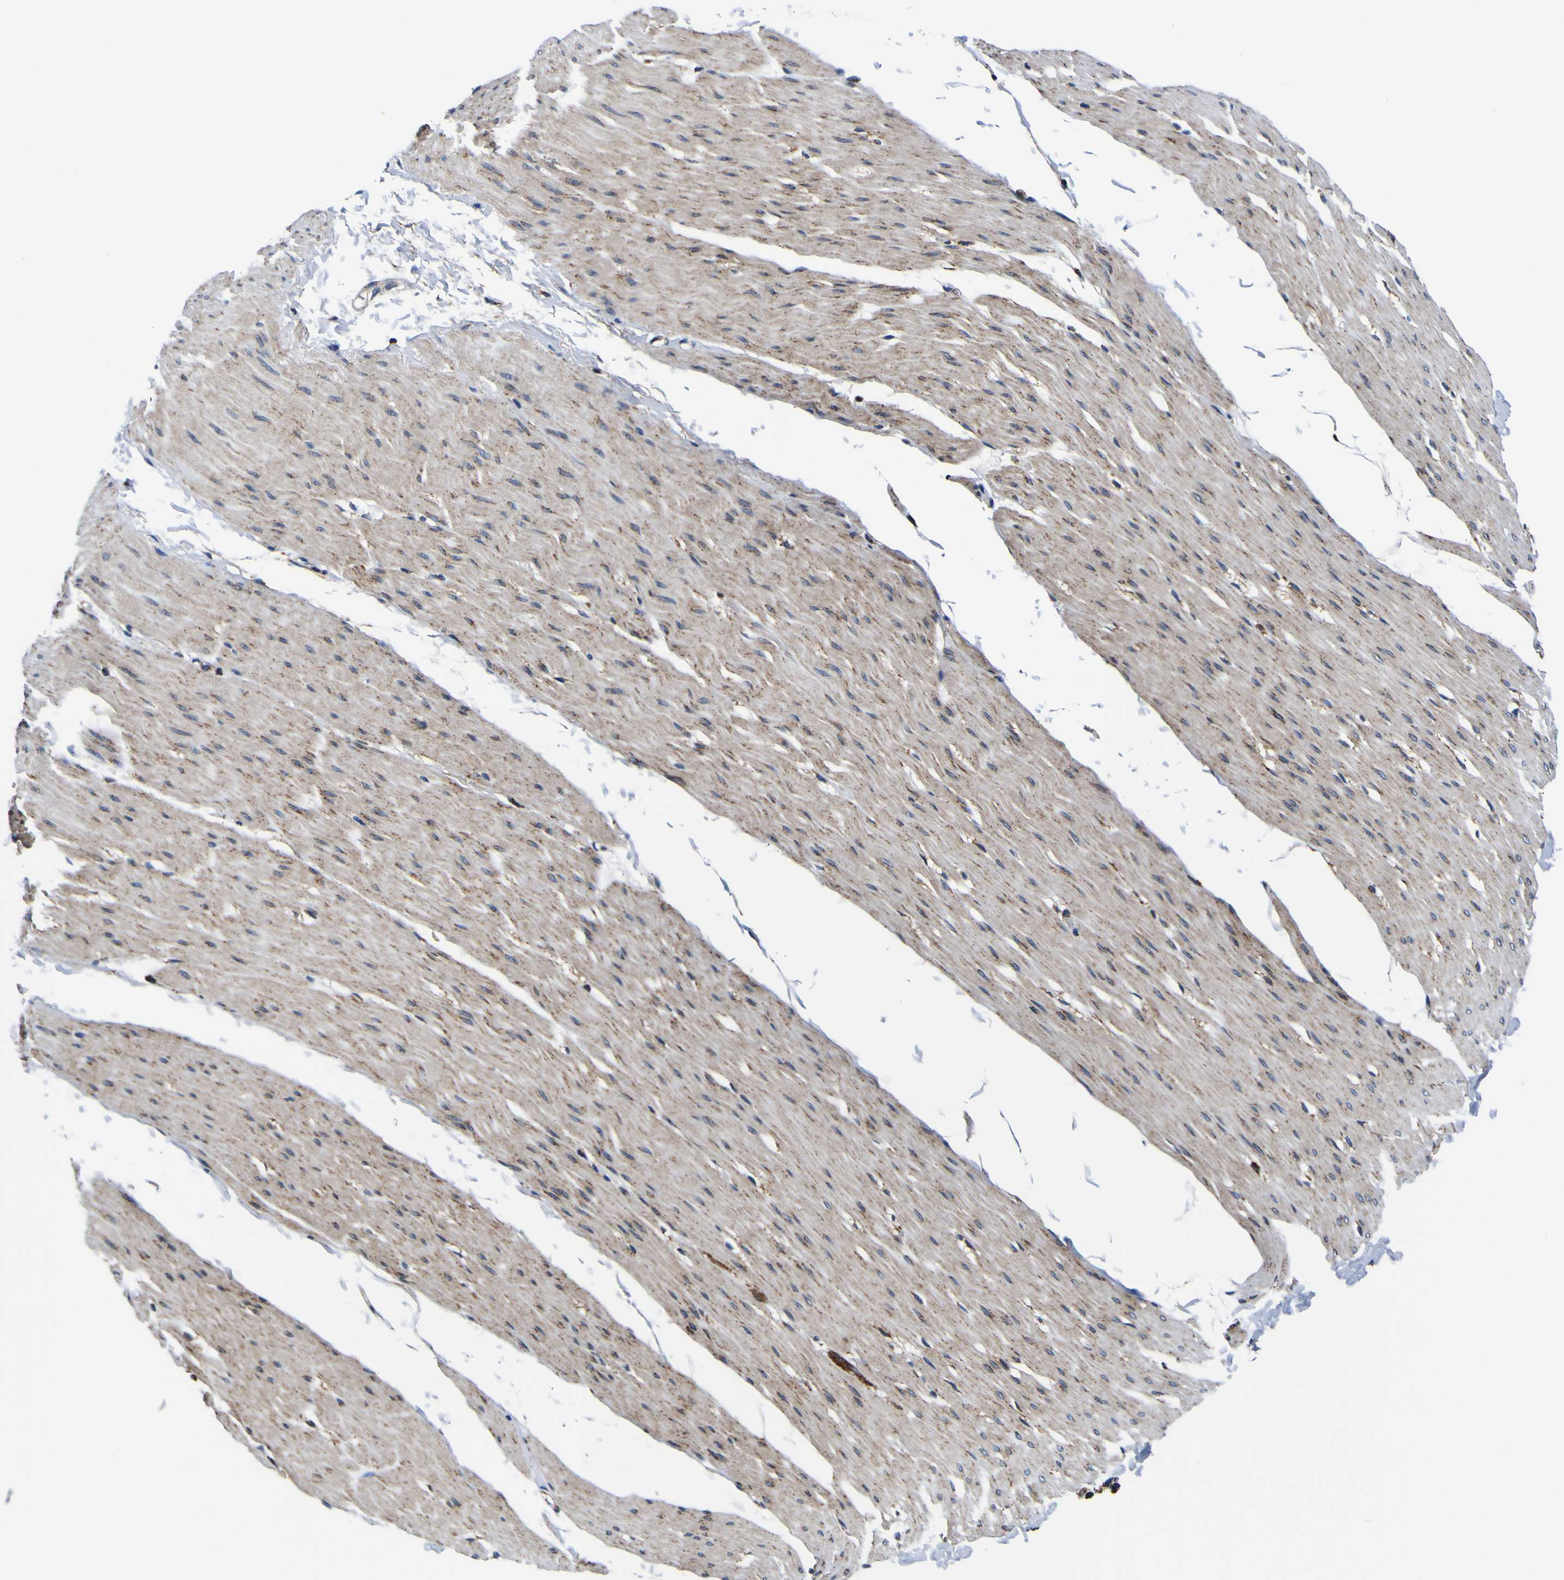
{"staining": {"intensity": "moderate", "quantity": ">75%", "location": "cytoplasmic/membranous"}, "tissue": "smooth muscle", "cell_type": "Smooth muscle cells", "image_type": "normal", "snomed": [{"axis": "morphology", "description": "Normal tissue, NOS"}, {"axis": "topography", "description": "Smooth muscle"}, {"axis": "topography", "description": "Colon"}], "caption": "Protein expression by immunohistochemistry (IHC) demonstrates moderate cytoplasmic/membranous staining in approximately >75% of smooth muscle cells in unremarkable smooth muscle.", "gene": "PTRH2", "patient": {"sex": "male", "age": 67}}